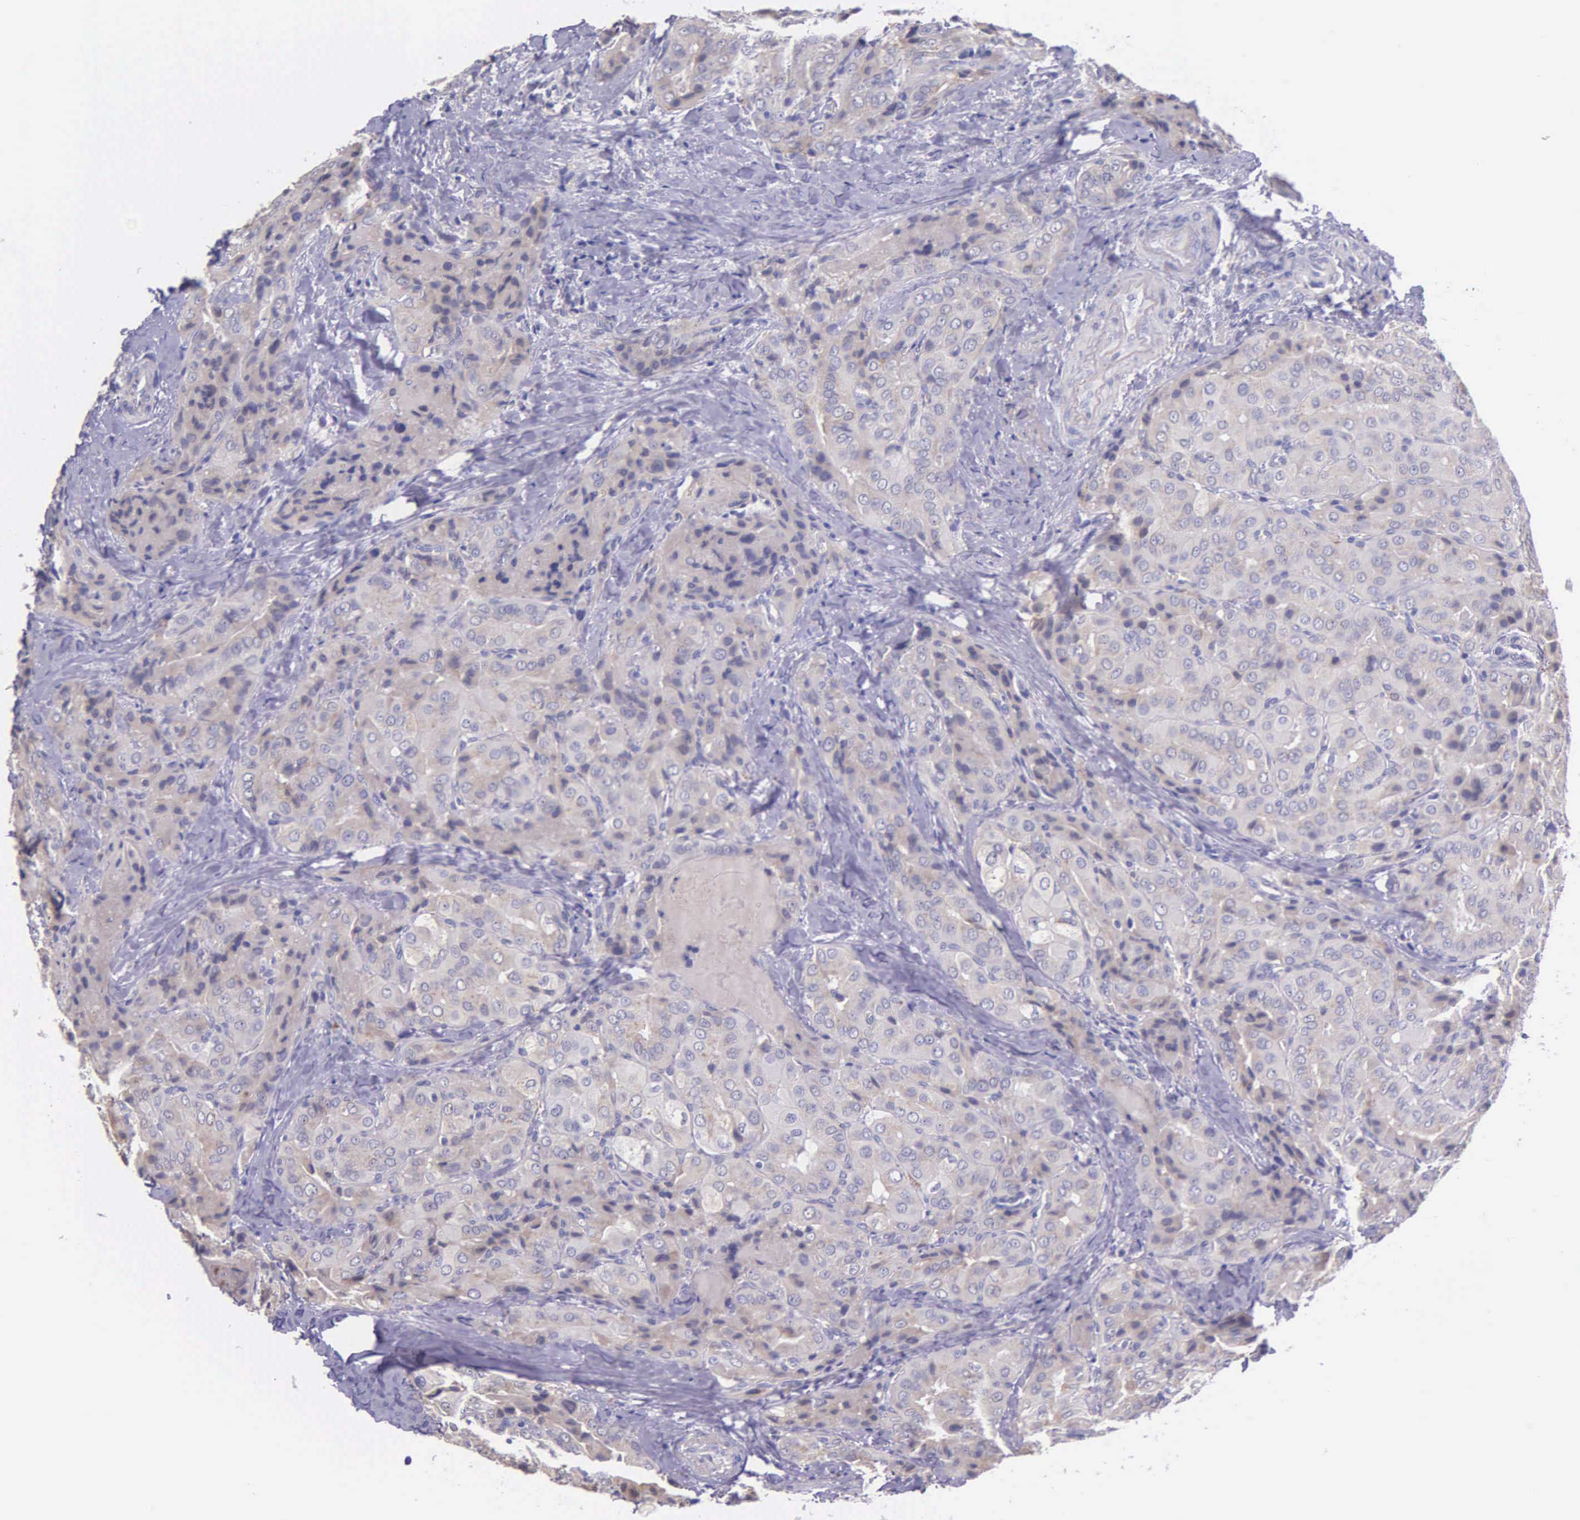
{"staining": {"intensity": "weak", "quantity": ">75%", "location": "cytoplasmic/membranous"}, "tissue": "thyroid cancer", "cell_type": "Tumor cells", "image_type": "cancer", "snomed": [{"axis": "morphology", "description": "Papillary adenocarcinoma, NOS"}, {"axis": "topography", "description": "Thyroid gland"}], "caption": "Papillary adenocarcinoma (thyroid) was stained to show a protein in brown. There is low levels of weak cytoplasmic/membranous expression in approximately >75% of tumor cells.", "gene": "THSD7A", "patient": {"sex": "female", "age": 71}}